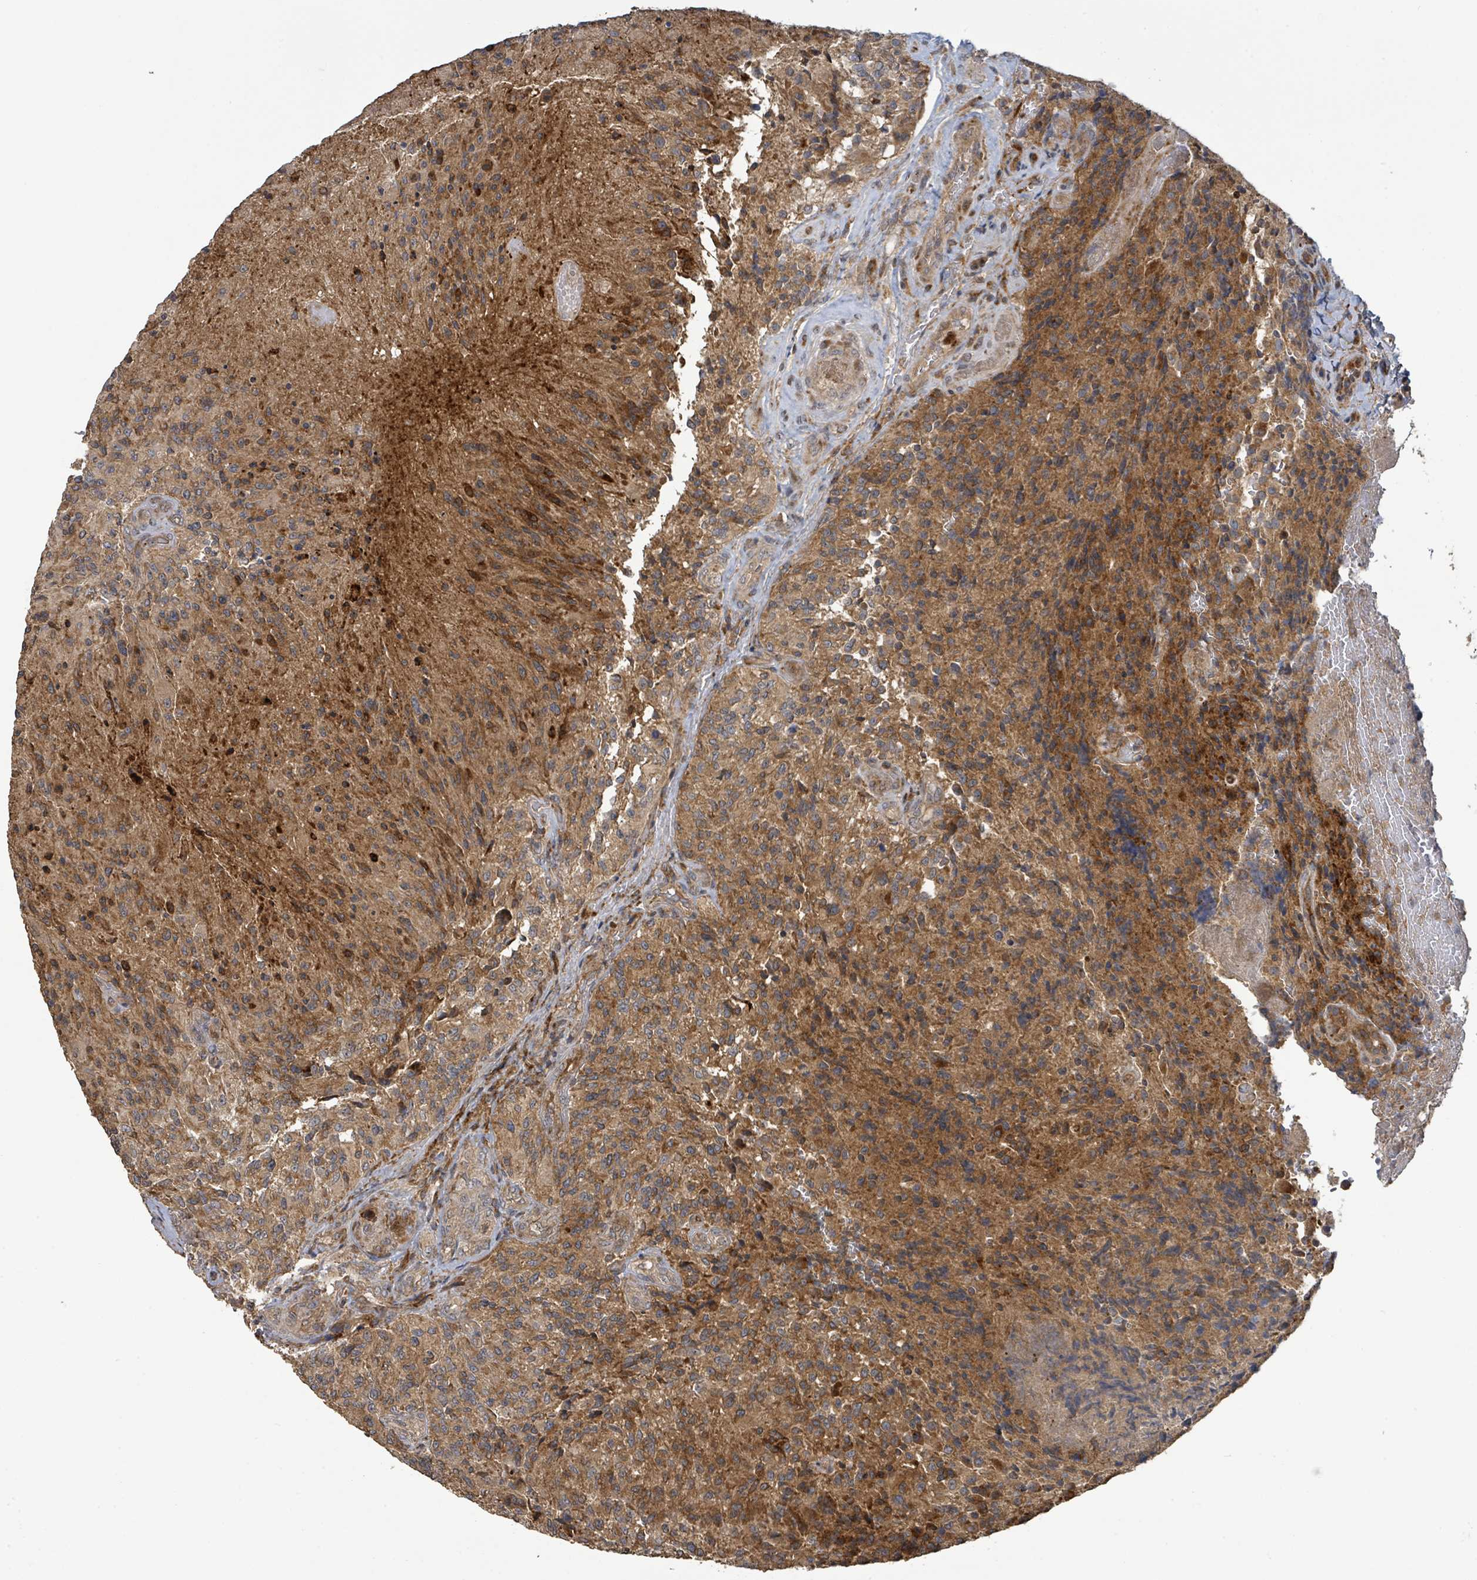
{"staining": {"intensity": "moderate", "quantity": ">75%", "location": "cytoplasmic/membranous"}, "tissue": "glioma", "cell_type": "Tumor cells", "image_type": "cancer", "snomed": [{"axis": "morphology", "description": "Normal tissue, NOS"}, {"axis": "morphology", "description": "Glioma, malignant, High grade"}, {"axis": "topography", "description": "Cerebral cortex"}], "caption": "Approximately >75% of tumor cells in human high-grade glioma (malignant) display moderate cytoplasmic/membranous protein expression as visualized by brown immunohistochemical staining.", "gene": "STARD4", "patient": {"sex": "male", "age": 56}}